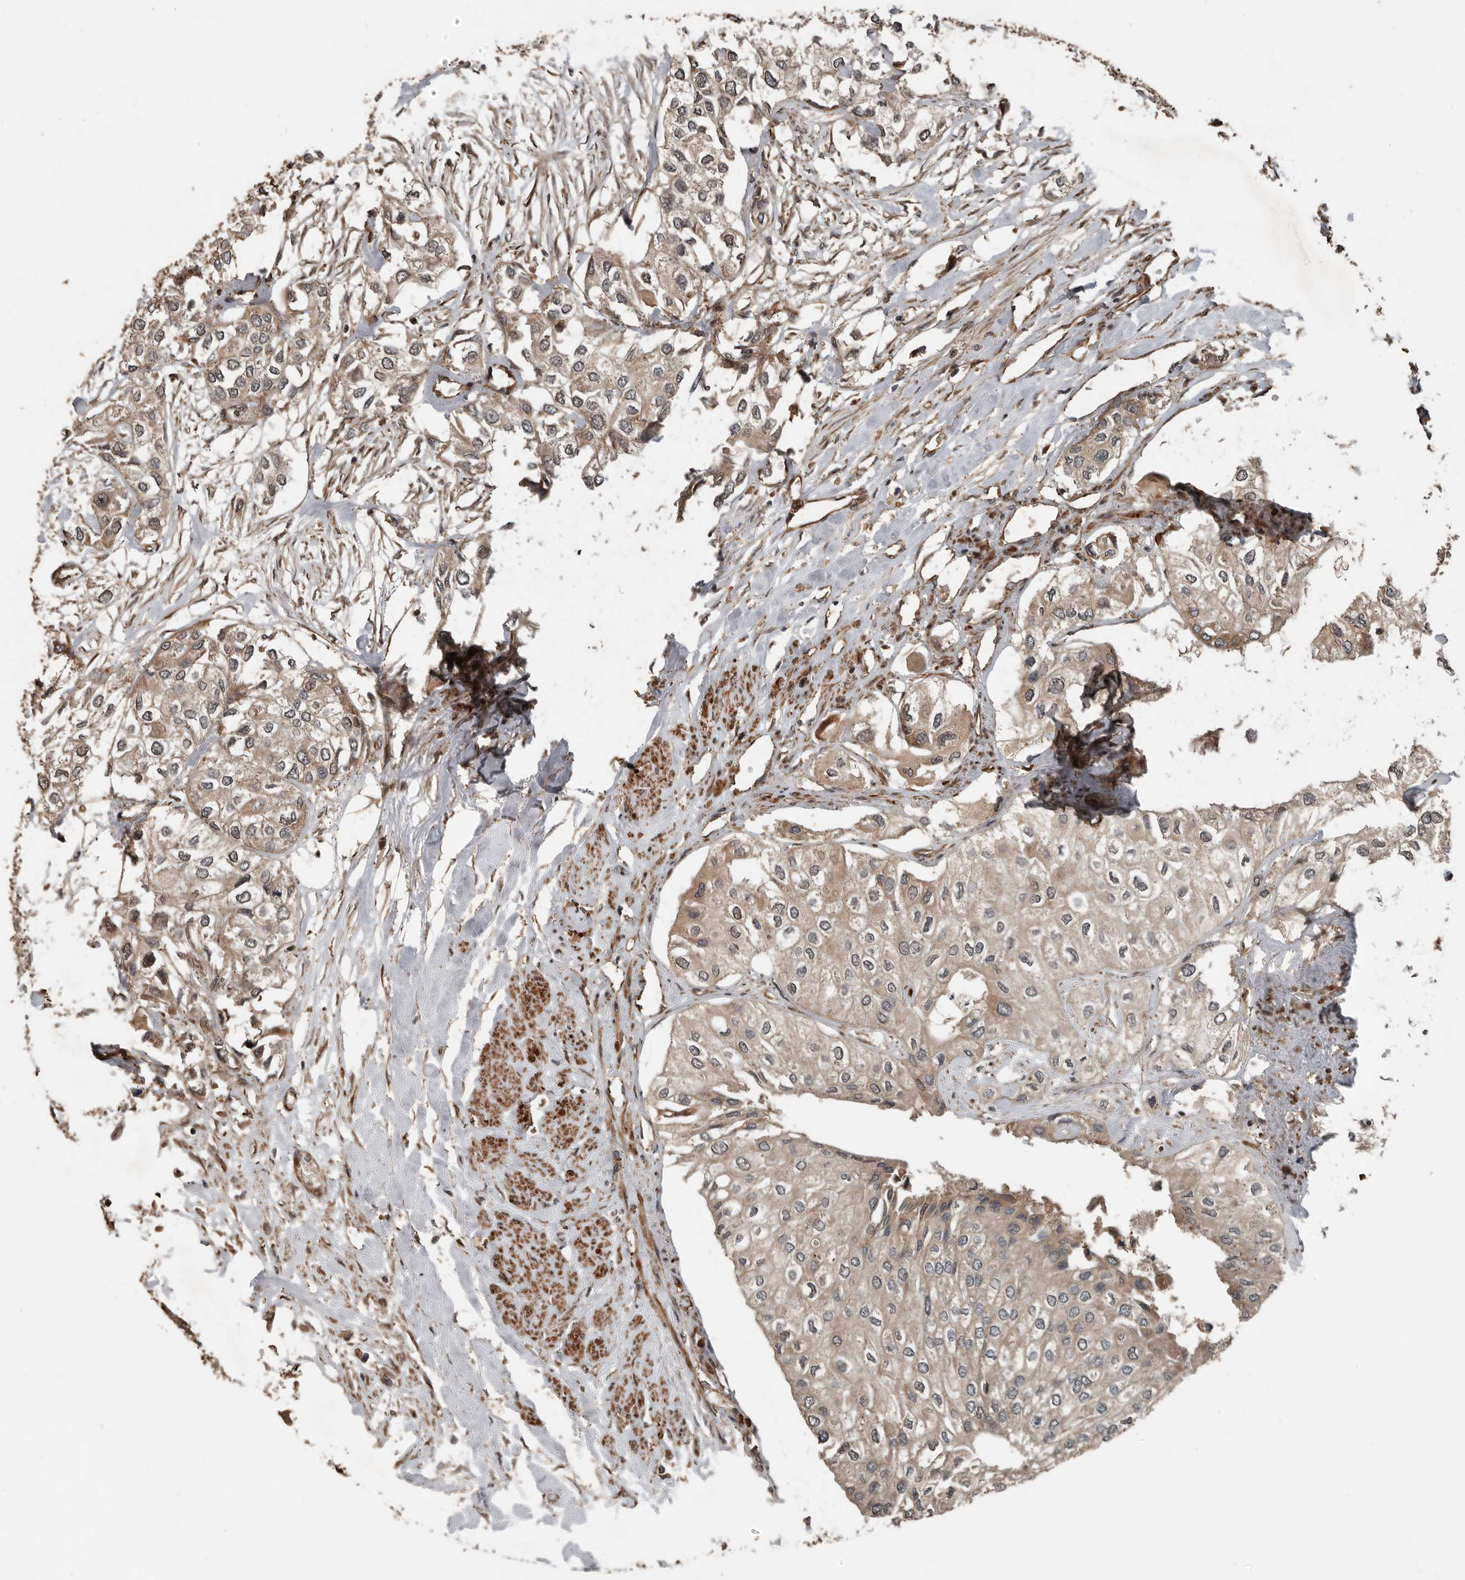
{"staining": {"intensity": "weak", "quantity": ">75%", "location": "cytoplasmic/membranous"}, "tissue": "urothelial cancer", "cell_type": "Tumor cells", "image_type": "cancer", "snomed": [{"axis": "morphology", "description": "Urothelial carcinoma, High grade"}, {"axis": "topography", "description": "Urinary bladder"}], "caption": "Human high-grade urothelial carcinoma stained with a brown dye shows weak cytoplasmic/membranous positive expression in about >75% of tumor cells.", "gene": "YOD1", "patient": {"sex": "male", "age": 64}}